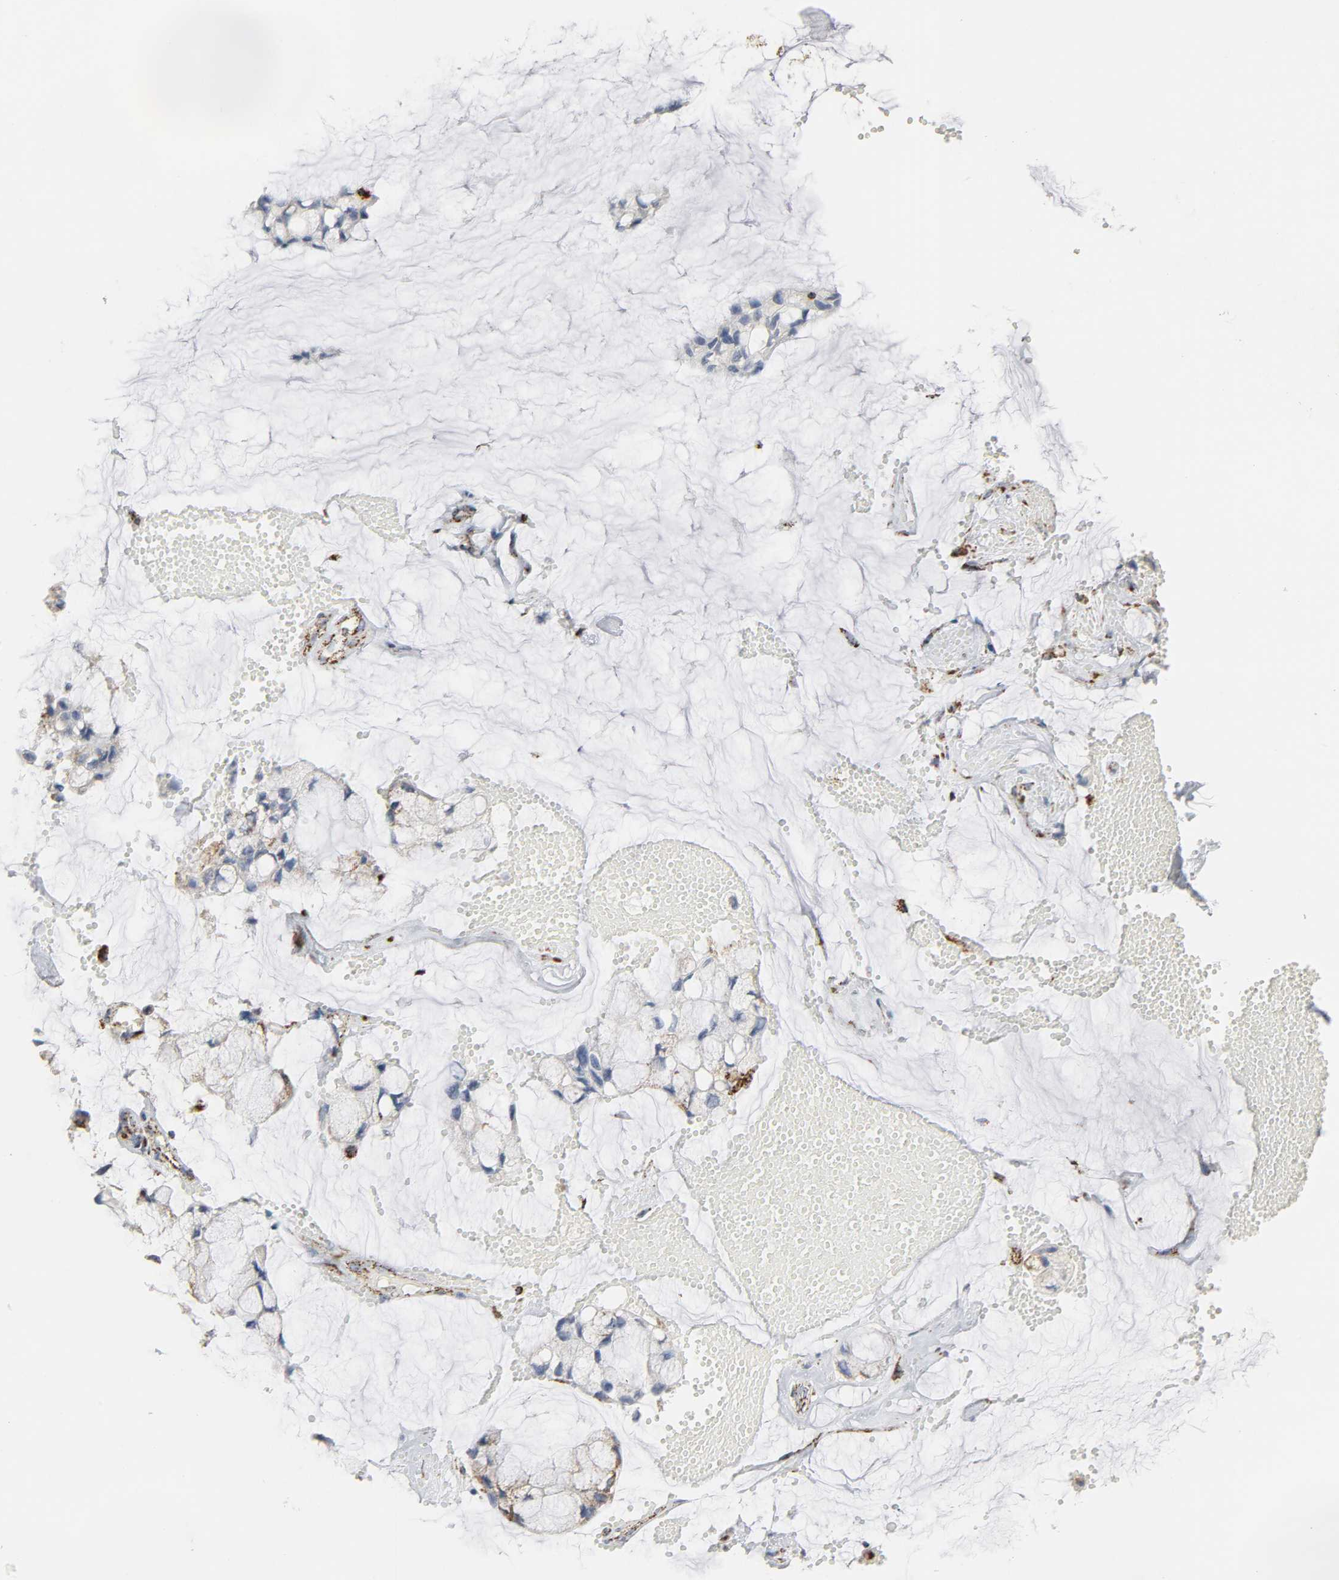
{"staining": {"intensity": "moderate", "quantity": ">75%", "location": "cytoplasmic/membranous"}, "tissue": "ovarian cancer", "cell_type": "Tumor cells", "image_type": "cancer", "snomed": [{"axis": "morphology", "description": "Cystadenocarcinoma, mucinous, NOS"}, {"axis": "topography", "description": "Ovary"}], "caption": "Brown immunohistochemical staining in human ovarian mucinous cystadenocarcinoma displays moderate cytoplasmic/membranous staining in approximately >75% of tumor cells.", "gene": "ACAT1", "patient": {"sex": "female", "age": 39}}